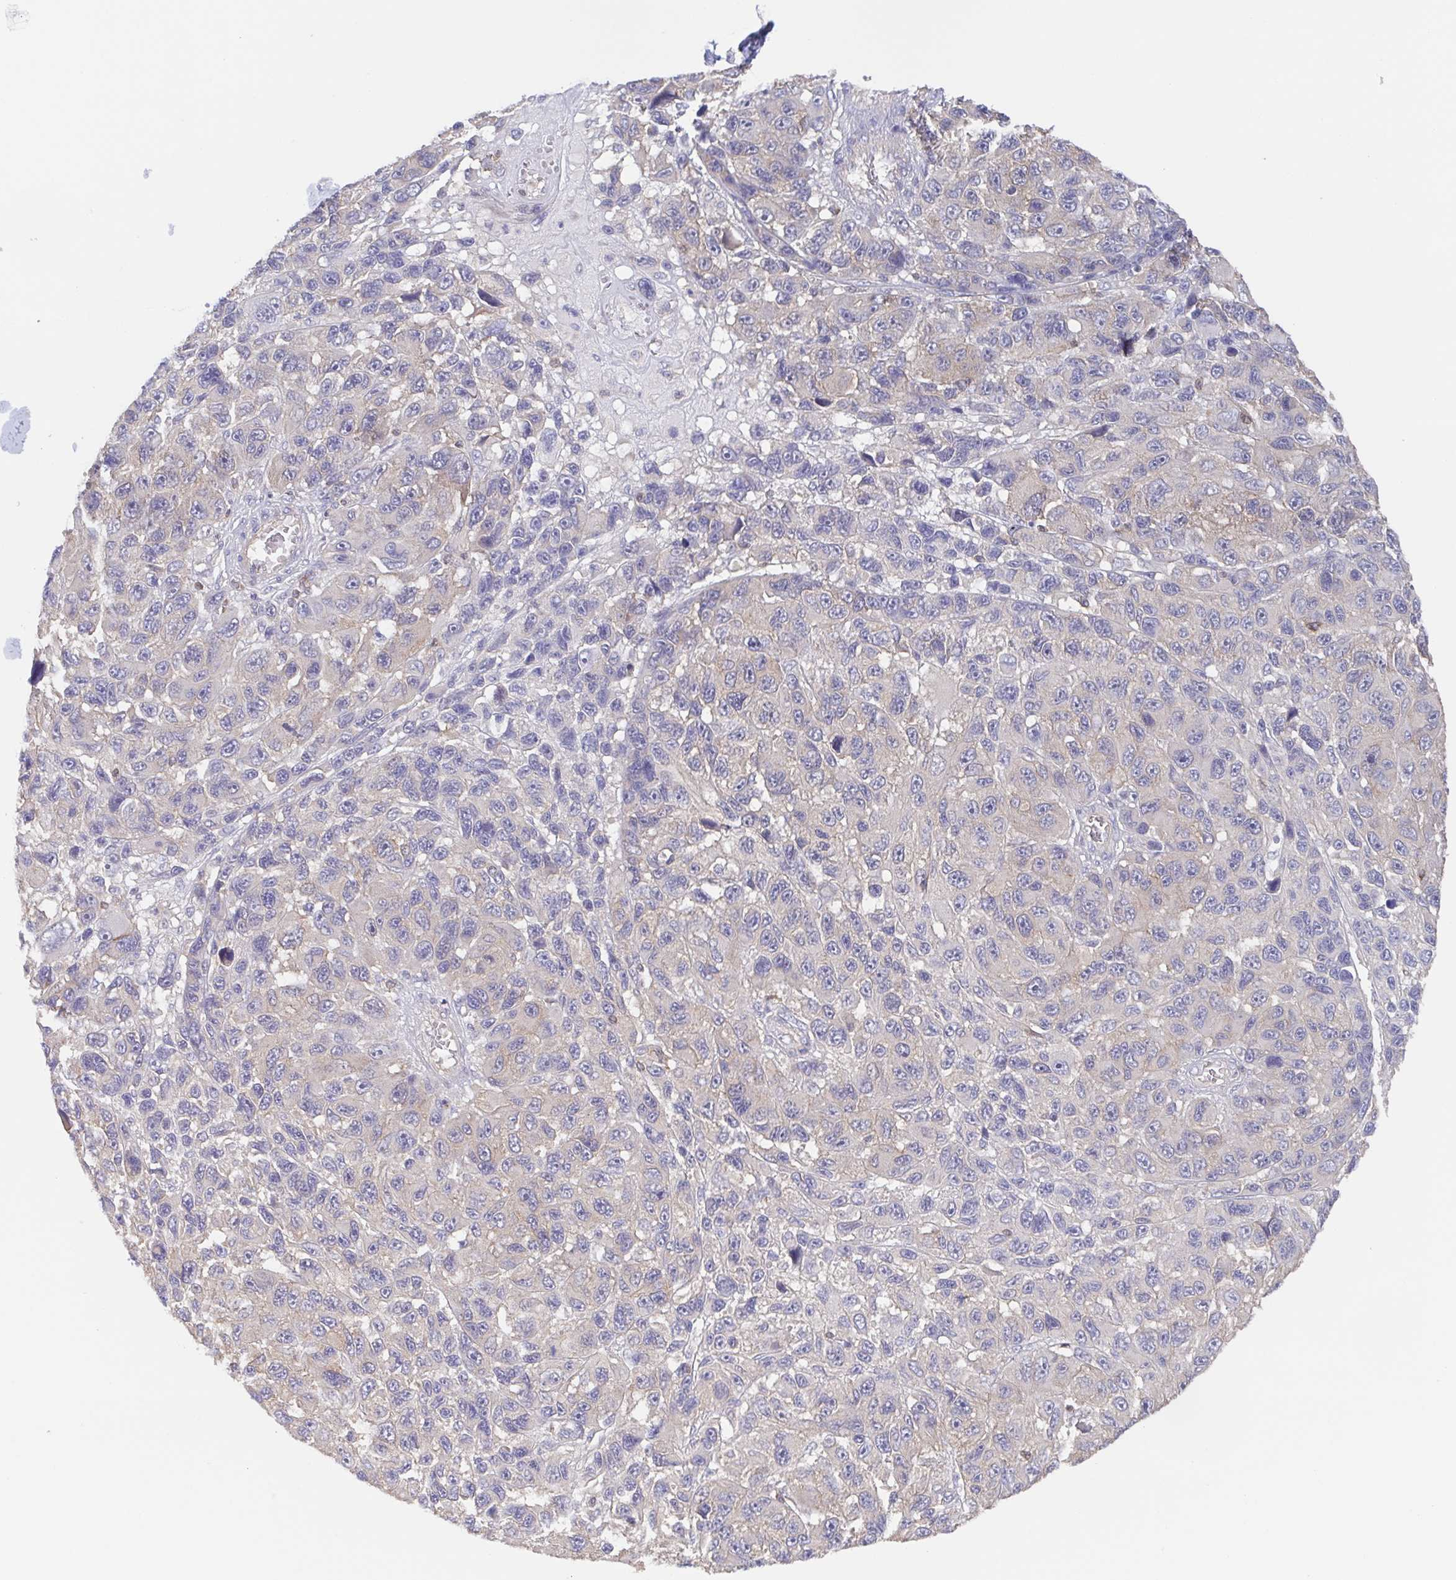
{"staining": {"intensity": "negative", "quantity": "none", "location": "none"}, "tissue": "melanoma", "cell_type": "Tumor cells", "image_type": "cancer", "snomed": [{"axis": "morphology", "description": "Malignant melanoma, NOS"}, {"axis": "topography", "description": "Skin"}], "caption": "IHC micrograph of melanoma stained for a protein (brown), which reveals no positivity in tumor cells.", "gene": "AGFG2", "patient": {"sex": "male", "age": 53}}